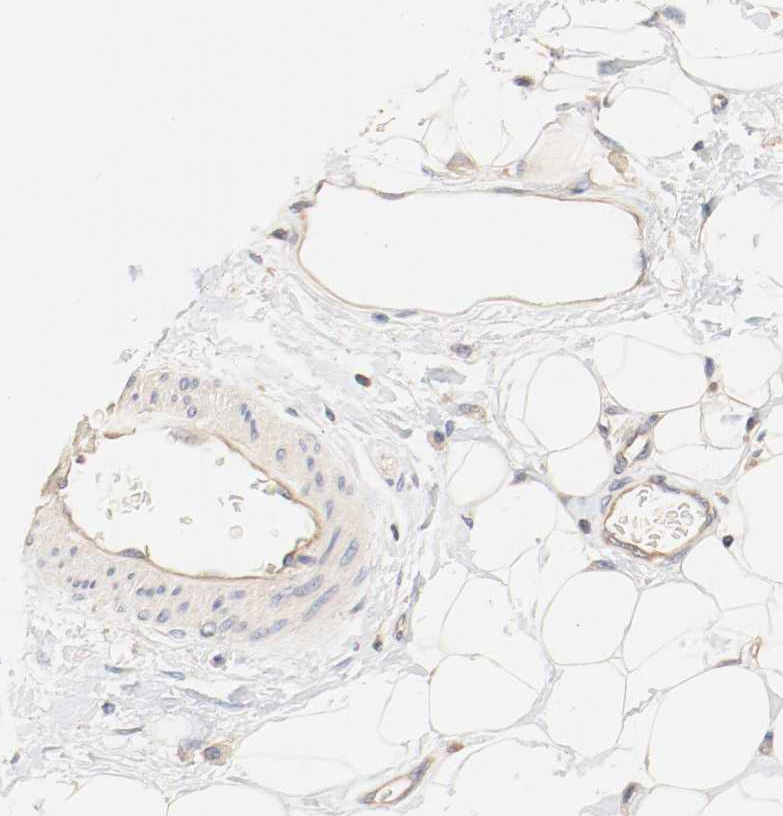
{"staining": {"intensity": "weak", "quantity": ">75%", "location": "cytoplasmic/membranous"}, "tissue": "adipose tissue", "cell_type": "Adipocytes", "image_type": "normal", "snomed": [{"axis": "morphology", "description": "Normal tissue, NOS"}, {"axis": "morphology", "description": "Urothelial carcinoma, High grade"}, {"axis": "topography", "description": "Vascular tissue"}, {"axis": "topography", "description": "Urinary bladder"}], "caption": "High-magnification brightfield microscopy of normal adipose tissue stained with DAB (3,3'-diaminobenzidine) (brown) and counterstained with hematoxylin (blue). adipocytes exhibit weak cytoplasmic/membranous expression is present in approximately>75% of cells.", "gene": "GIT1", "patient": {"sex": "female", "age": 56}}